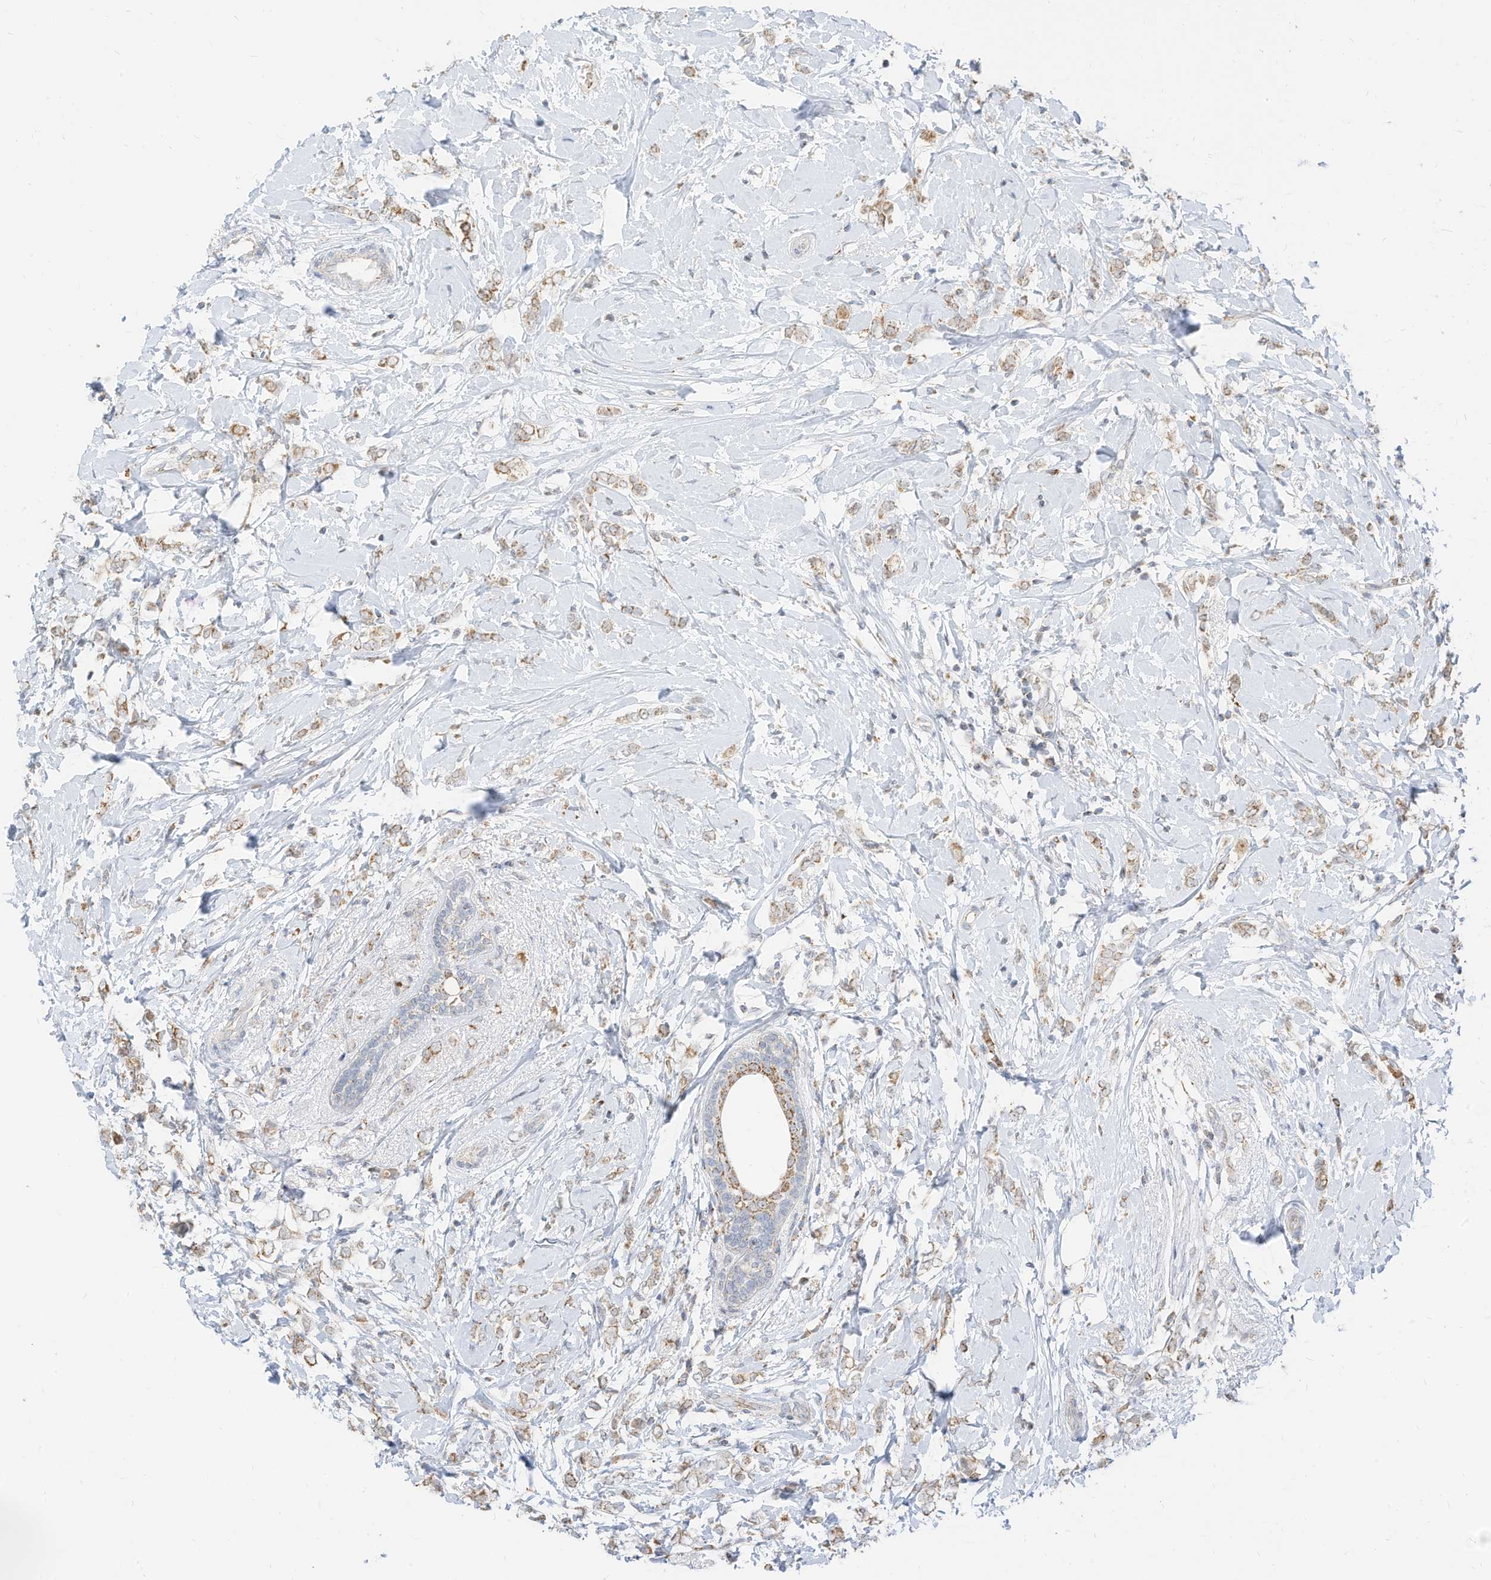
{"staining": {"intensity": "weak", "quantity": ">75%", "location": "cytoplasmic/membranous"}, "tissue": "breast cancer", "cell_type": "Tumor cells", "image_type": "cancer", "snomed": [{"axis": "morphology", "description": "Normal tissue, NOS"}, {"axis": "morphology", "description": "Lobular carcinoma"}, {"axis": "topography", "description": "Breast"}], "caption": "Human breast lobular carcinoma stained with a protein marker displays weak staining in tumor cells.", "gene": "MTUS2", "patient": {"sex": "female", "age": 47}}